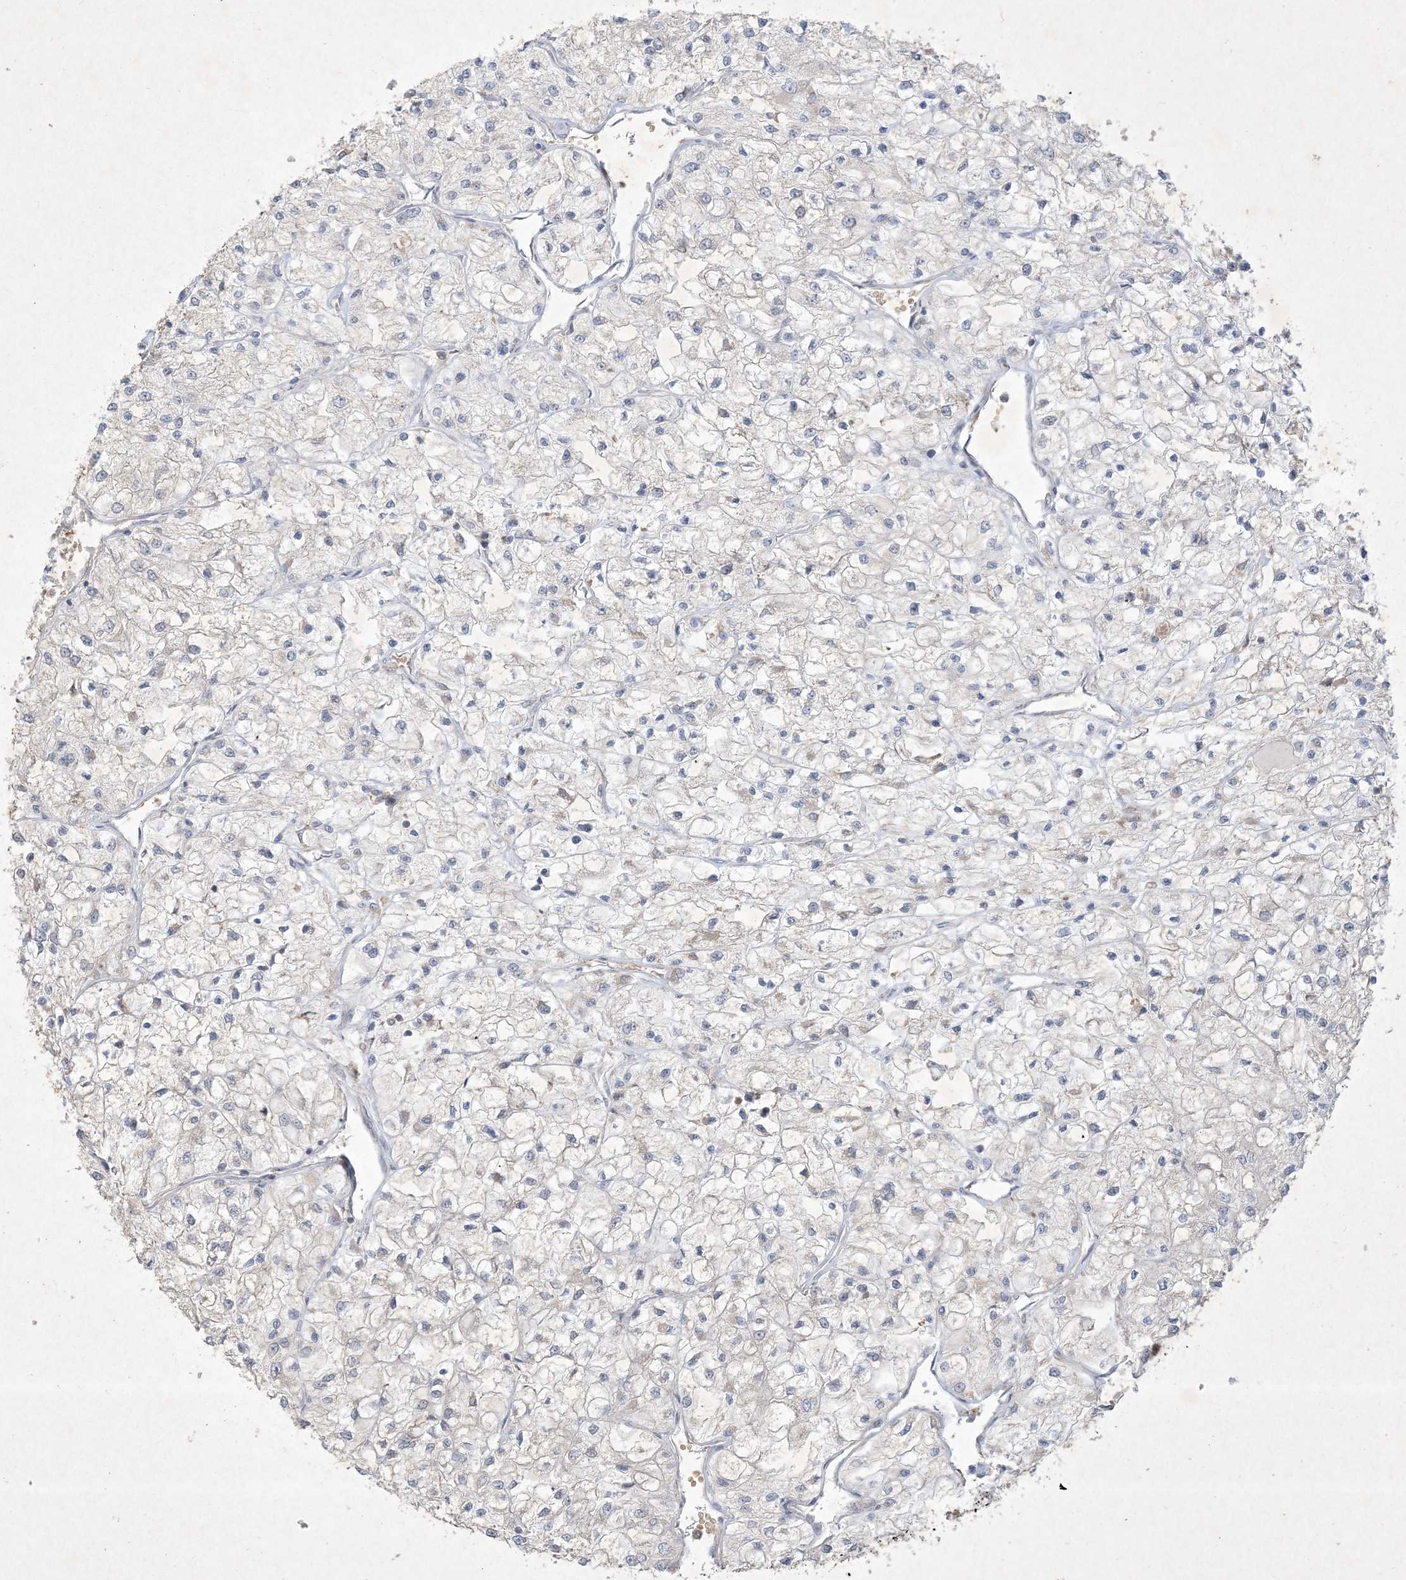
{"staining": {"intensity": "negative", "quantity": "none", "location": "none"}, "tissue": "renal cancer", "cell_type": "Tumor cells", "image_type": "cancer", "snomed": [{"axis": "morphology", "description": "Adenocarcinoma, NOS"}, {"axis": "topography", "description": "Kidney"}], "caption": "Tumor cells are negative for brown protein staining in renal adenocarcinoma.", "gene": "NRBP2", "patient": {"sex": "male", "age": 80}}